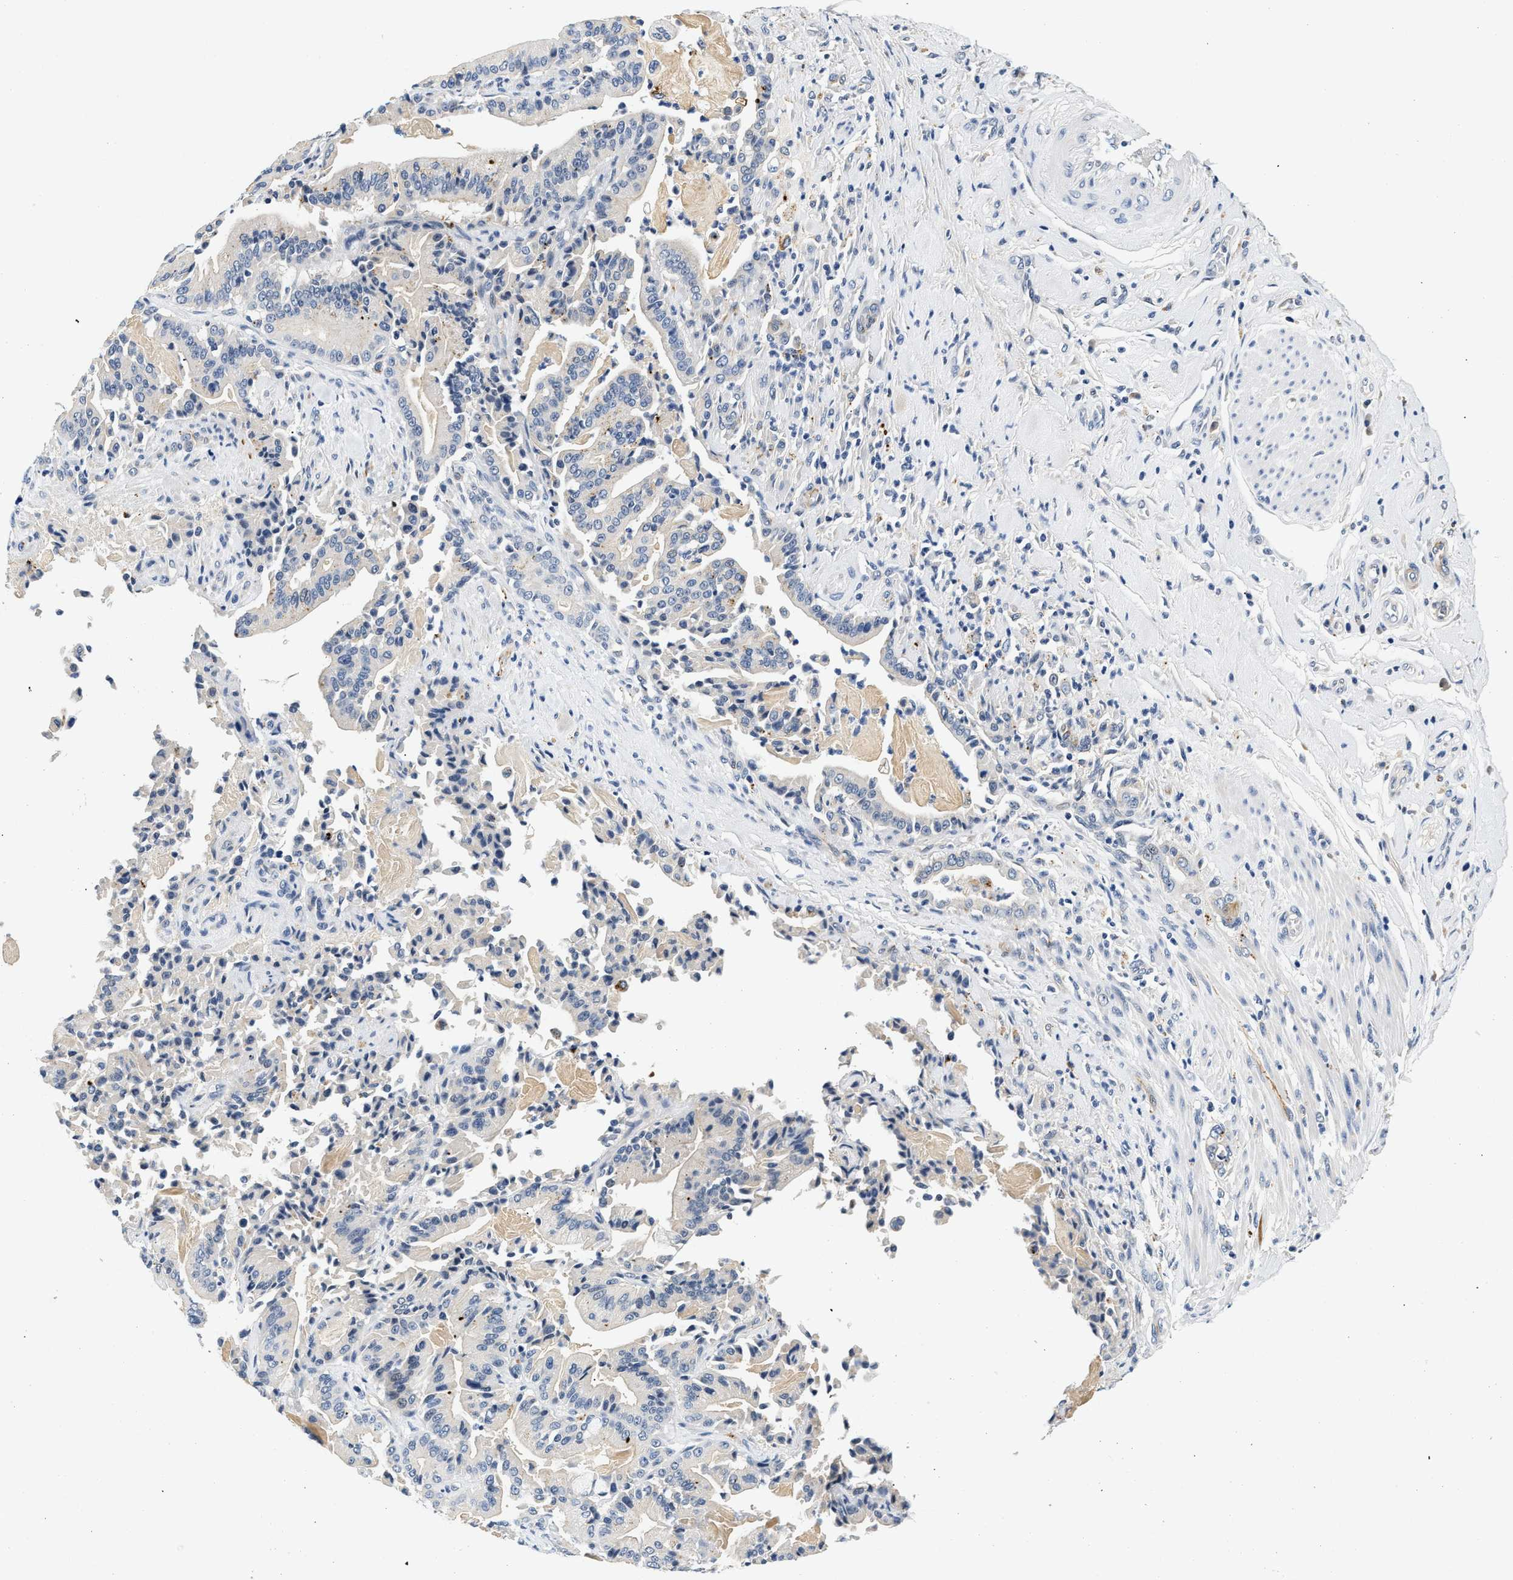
{"staining": {"intensity": "negative", "quantity": "none", "location": "none"}, "tissue": "pancreatic cancer", "cell_type": "Tumor cells", "image_type": "cancer", "snomed": [{"axis": "morphology", "description": "Normal tissue, NOS"}, {"axis": "morphology", "description": "Adenocarcinoma, NOS"}, {"axis": "topography", "description": "Pancreas"}], "caption": "Immunohistochemistry photomicrograph of neoplastic tissue: pancreatic cancer stained with DAB (3,3'-diaminobenzidine) reveals no significant protein staining in tumor cells. (DAB immunohistochemistry visualized using brightfield microscopy, high magnification).", "gene": "MED22", "patient": {"sex": "male", "age": 63}}